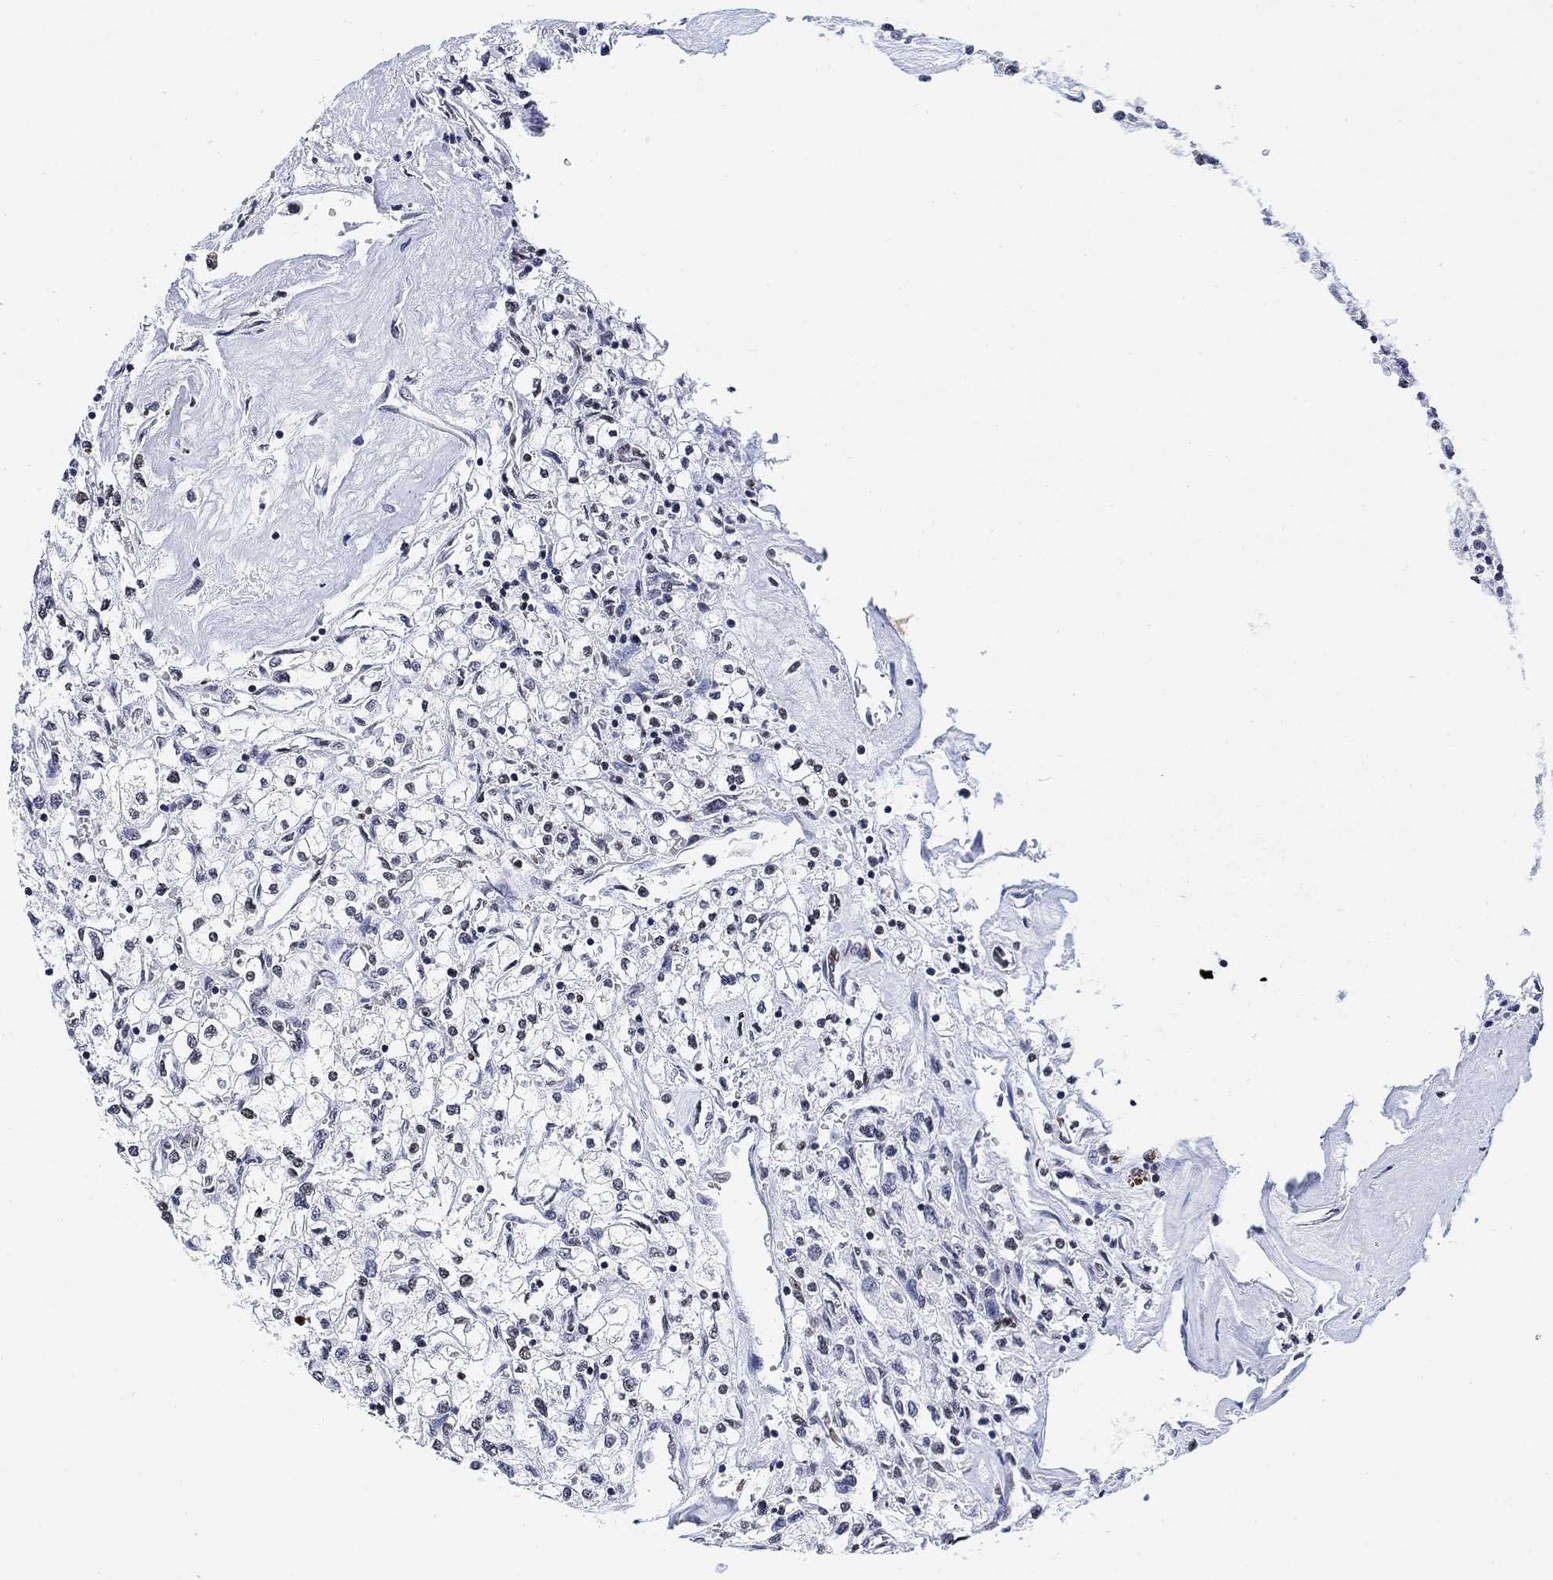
{"staining": {"intensity": "negative", "quantity": "none", "location": "none"}, "tissue": "renal cancer", "cell_type": "Tumor cells", "image_type": "cancer", "snomed": [{"axis": "morphology", "description": "Adenocarcinoma, NOS"}, {"axis": "topography", "description": "Kidney"}], "caption": "IHC micrograph of adenocarcinoma (renal) stained for a protein (brown), which reveals no staining in tumor cells. (DAB immunohistochemistry with hematoxylin counter stain).", "gene": "H1-10", "patient": {"sex": "male", "age": 80}}